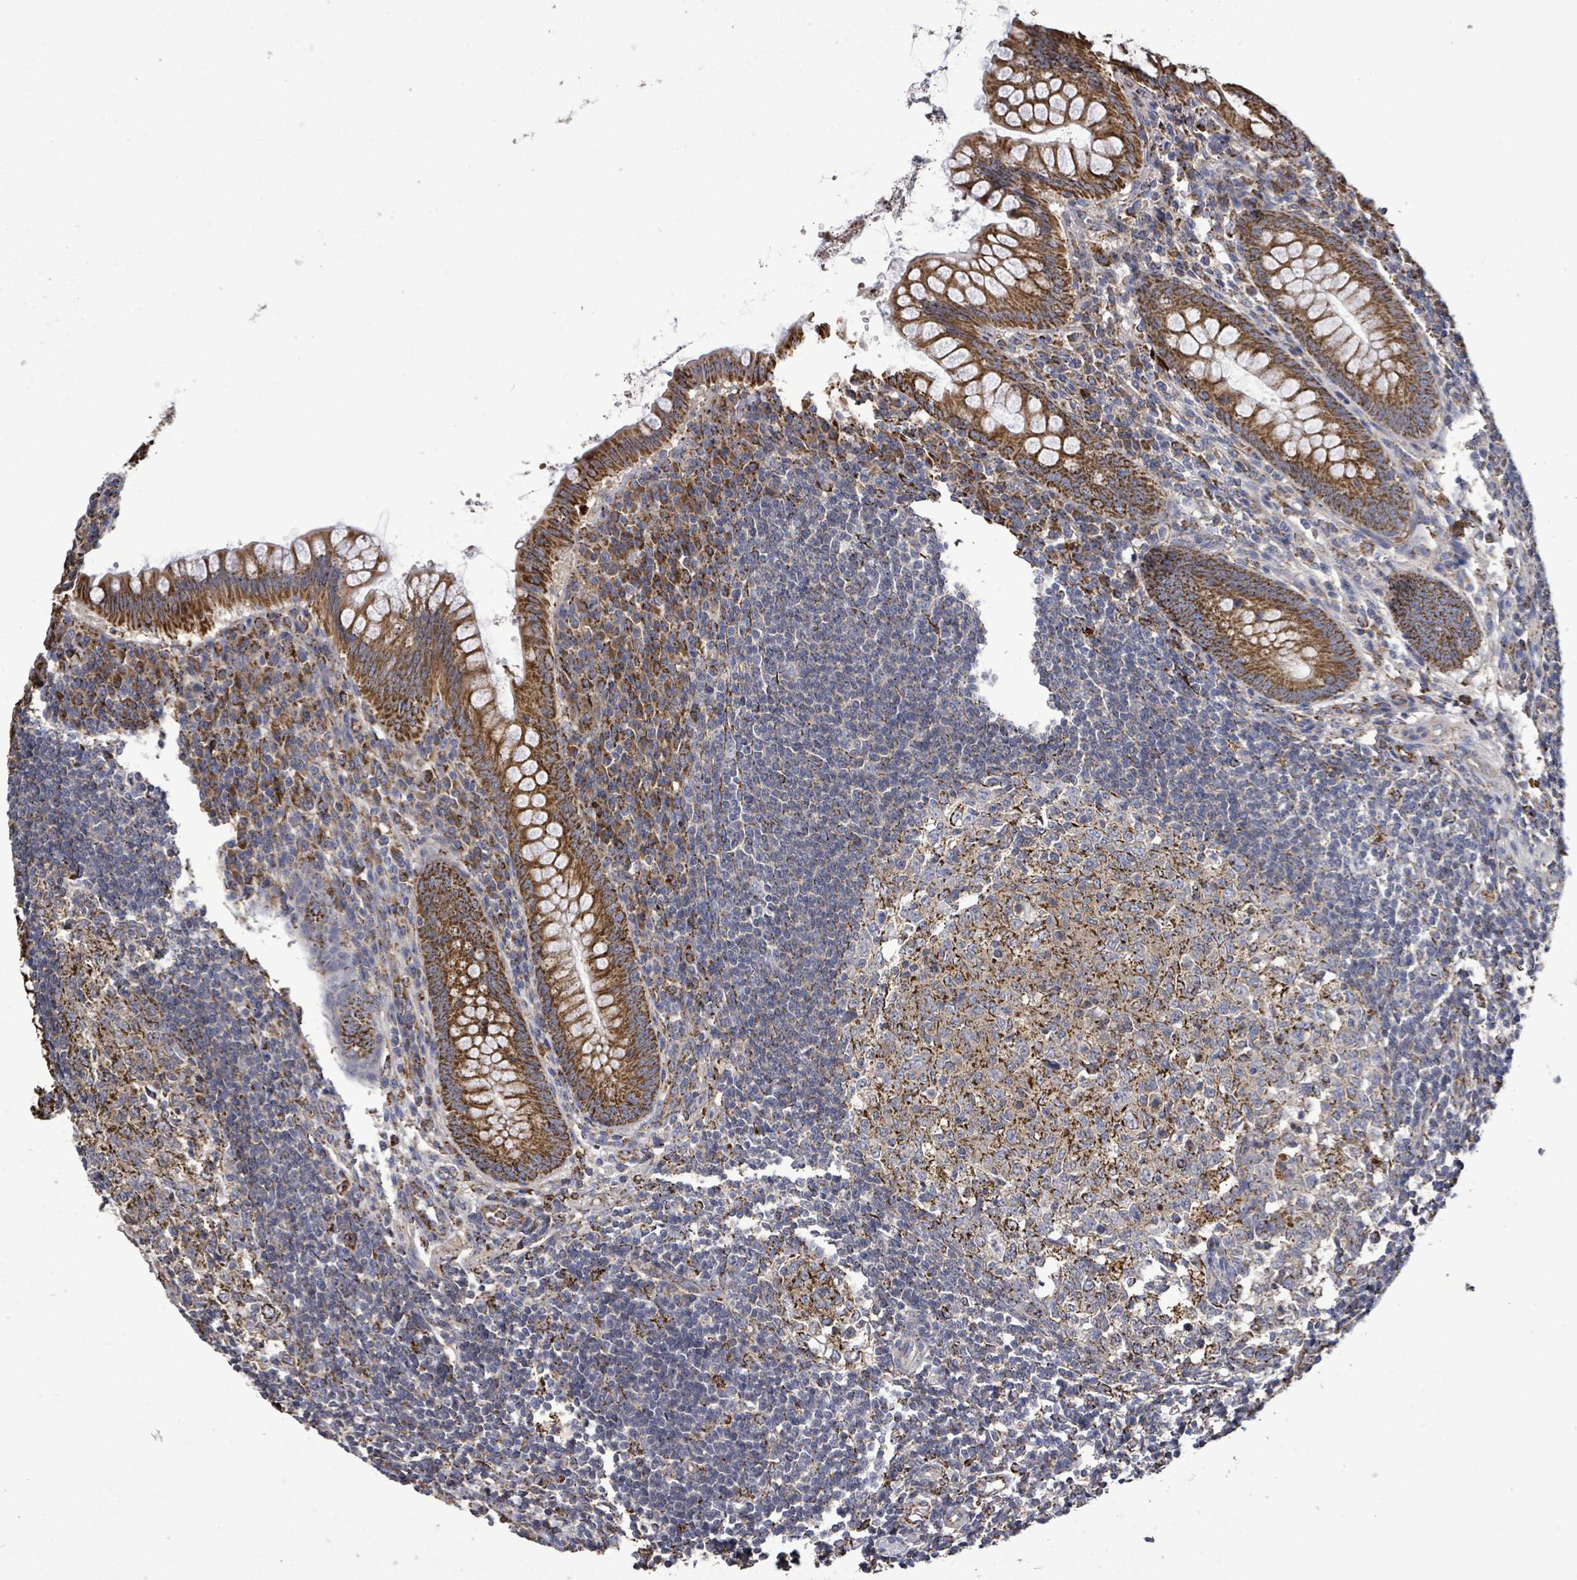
{"staining": {"intensity": "strong", "quantity": ">75%", "location": "cytoplasmic/membranous"}, "tissue": "appendix", "cell_type": "Glandular cells", "image_type": "normal", "snomed": [{"axis": "morphology", "description": "Normal tissue, NOS"}, {"axis": "topography", "description": "Appendix"}], "caption": "The histopathology image exhibits immunohistochemical staining of normal appendix. There is strong cytoplasmic/membranous staining is identified in about >75% of glandular cells.", "gene": "MTMR12", "patient": {"sex": "female", "age": 33}}